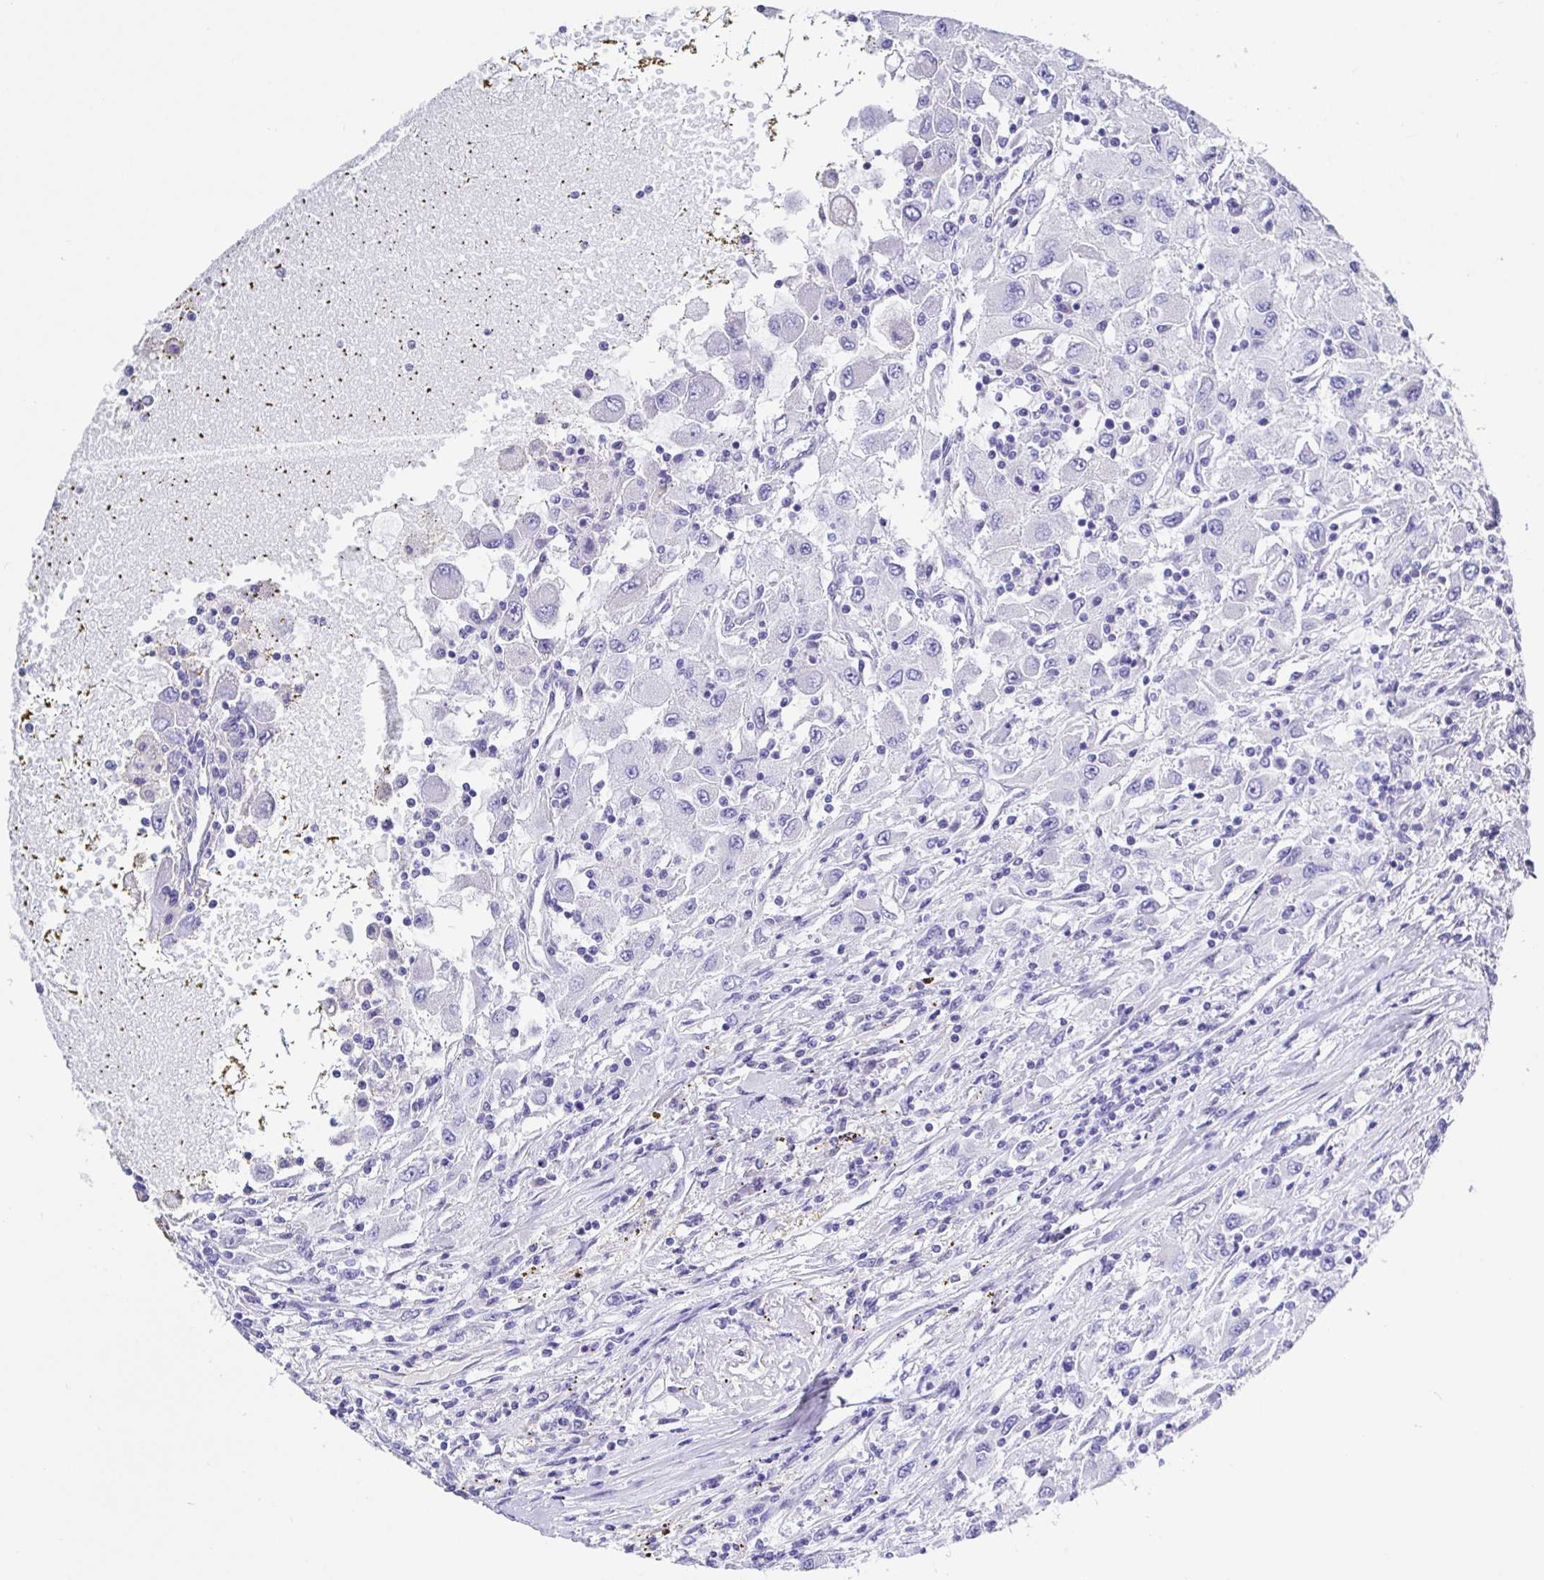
{"staining": {"intensity": "negative", "quantity": "none", "location": "none"}, "tissue": "renal cancer", "cell_type": "Tumor cells", "image_type": "cancer", "snomed": [{"axis": "morphology", "description": "Adenocarcinoma, NOS"}, {"axis": "topography", "description": "Kidney"}], "caption": "The histopathology image shows no significant staining in tumor cells of renal cancer (adenocarcinoma).", "gene": "MAOA", "patient": {"sex": "female", "age": 67}}